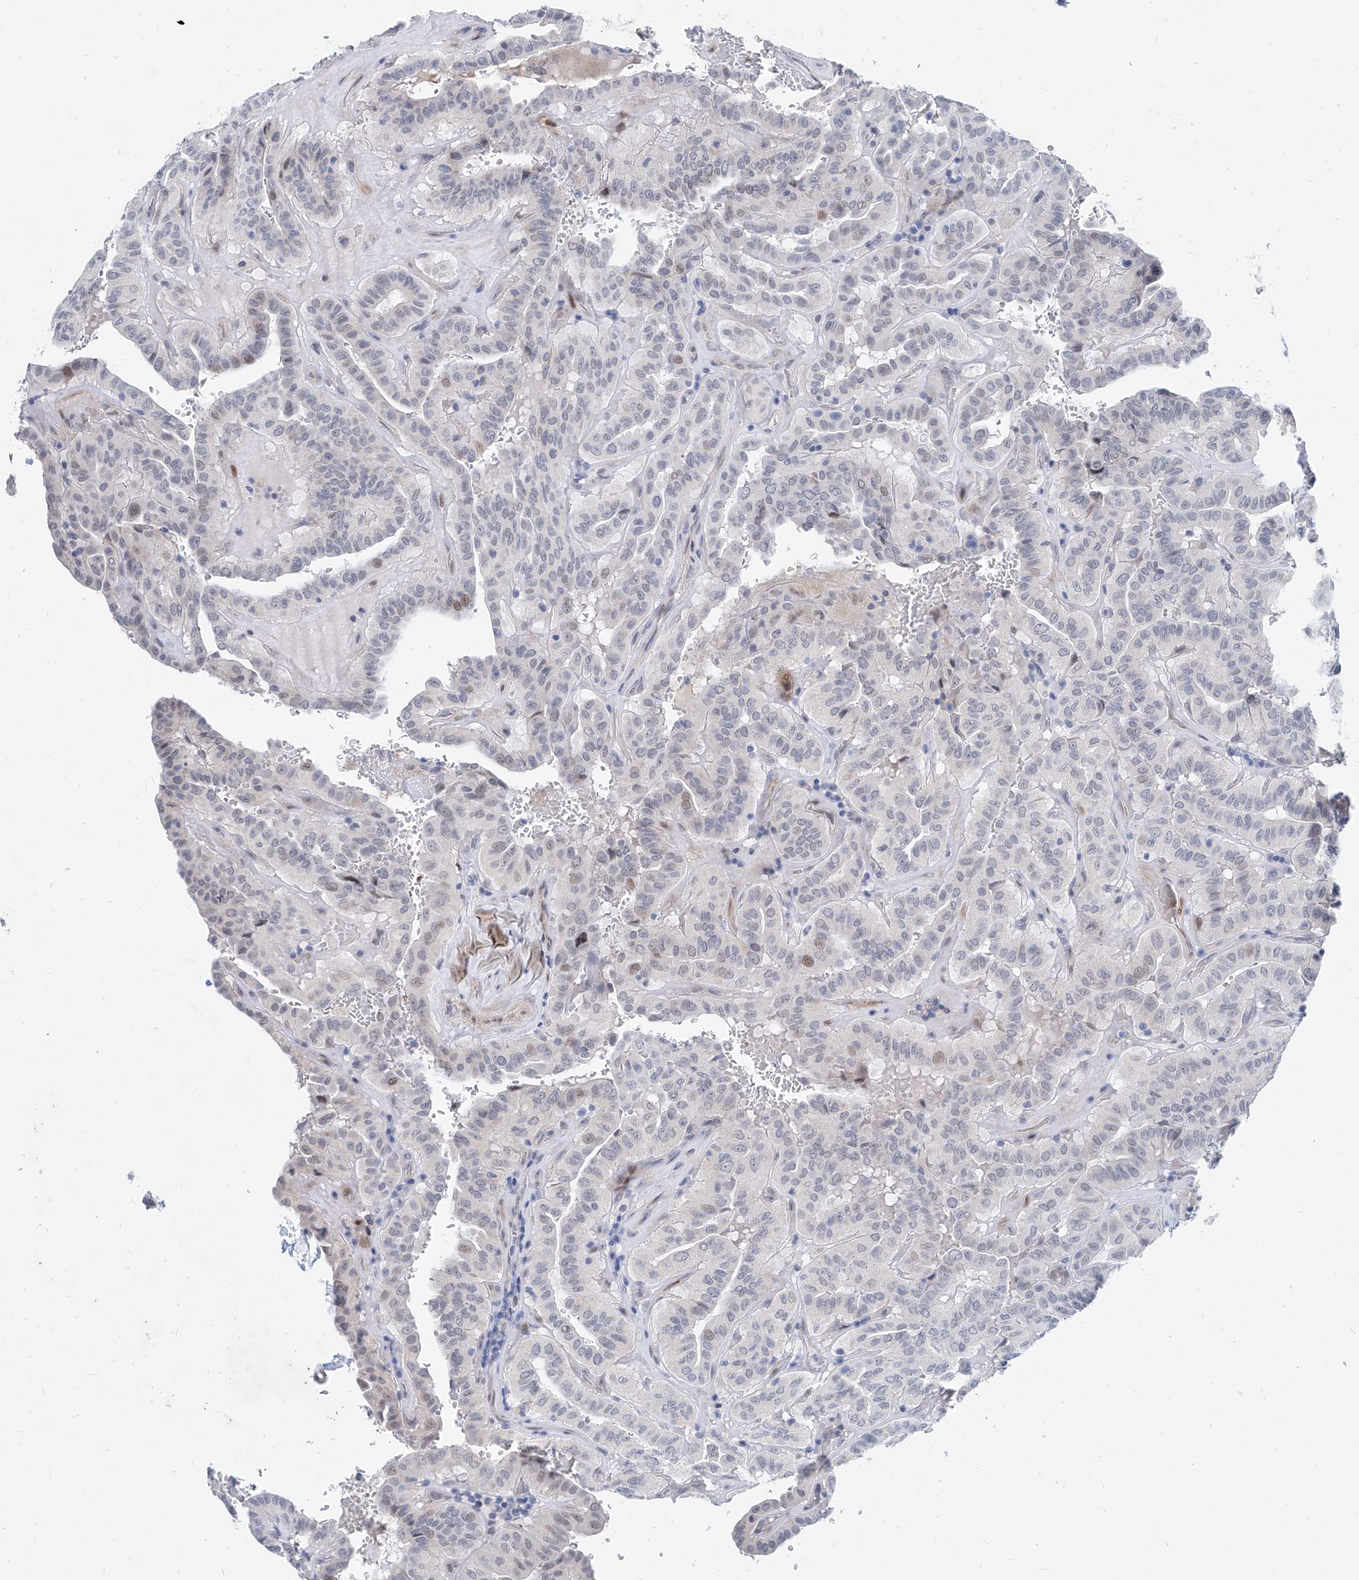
{"staining": {"intensity": "moderate", "quantity": "<25%", "location": "nuclear"}, "tissue": "thyroid cancer", "cell_type": "Tumor cells", "image_type": "cancer", "snomed": [{"axis": "morphology", "description": "Papillary adenocarcinoma, NOS"}, {"axis": "topography", "description": "Thyroid gland"}], "caption": "Immunohistochemical staining of papillary adenocarcinoma (thyroid) reveals low levels of moderate nuclear positivity in approximately <25% of tumor cells.", "gene": "BPTF", "patient": {"sex": "male", "age": 77}}